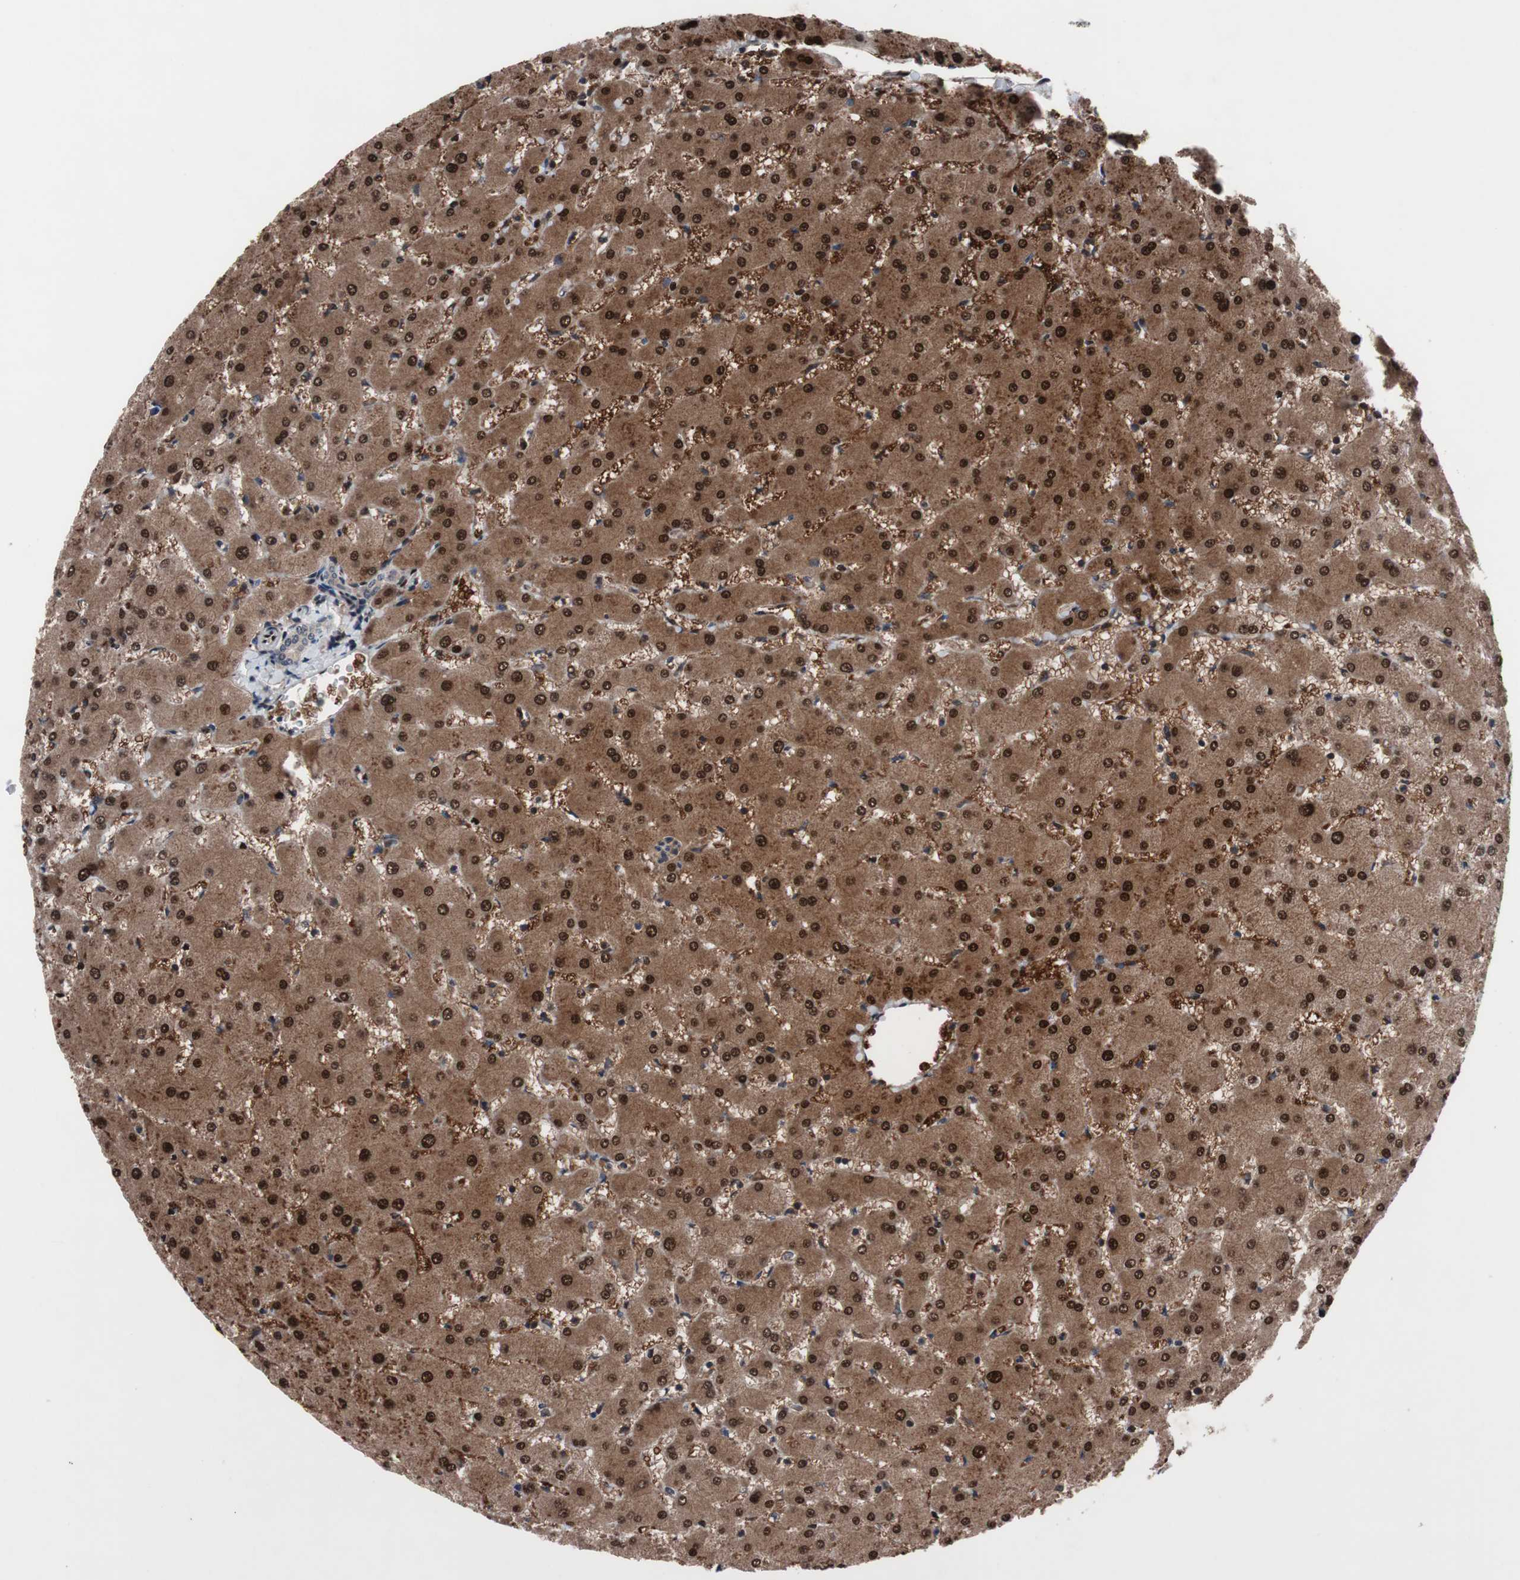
{"staining": {"intensity": "weak", "quantity": ">75%", "location": "cytoplasmic/membranous"}, "tissue": "liver", "cell_type": "Cholangiocytes", "image_type": "normal", "snomed": [{"axis": "morphology", "description": "Normal tissue, NOS"}, {"axis": "topography", "description": "Liver"}], "caption": "Protein staining shows weak cytoplasmic/membranous staining in approximately >75% of cholangiocytes in benign liver. The staining was performed using DAB, with brown indicating positive protein expression. Nuclei are stained blue with hematoxylin.", "gene": "MUTYH", "patient": {"sex": "female", "age": 63}}